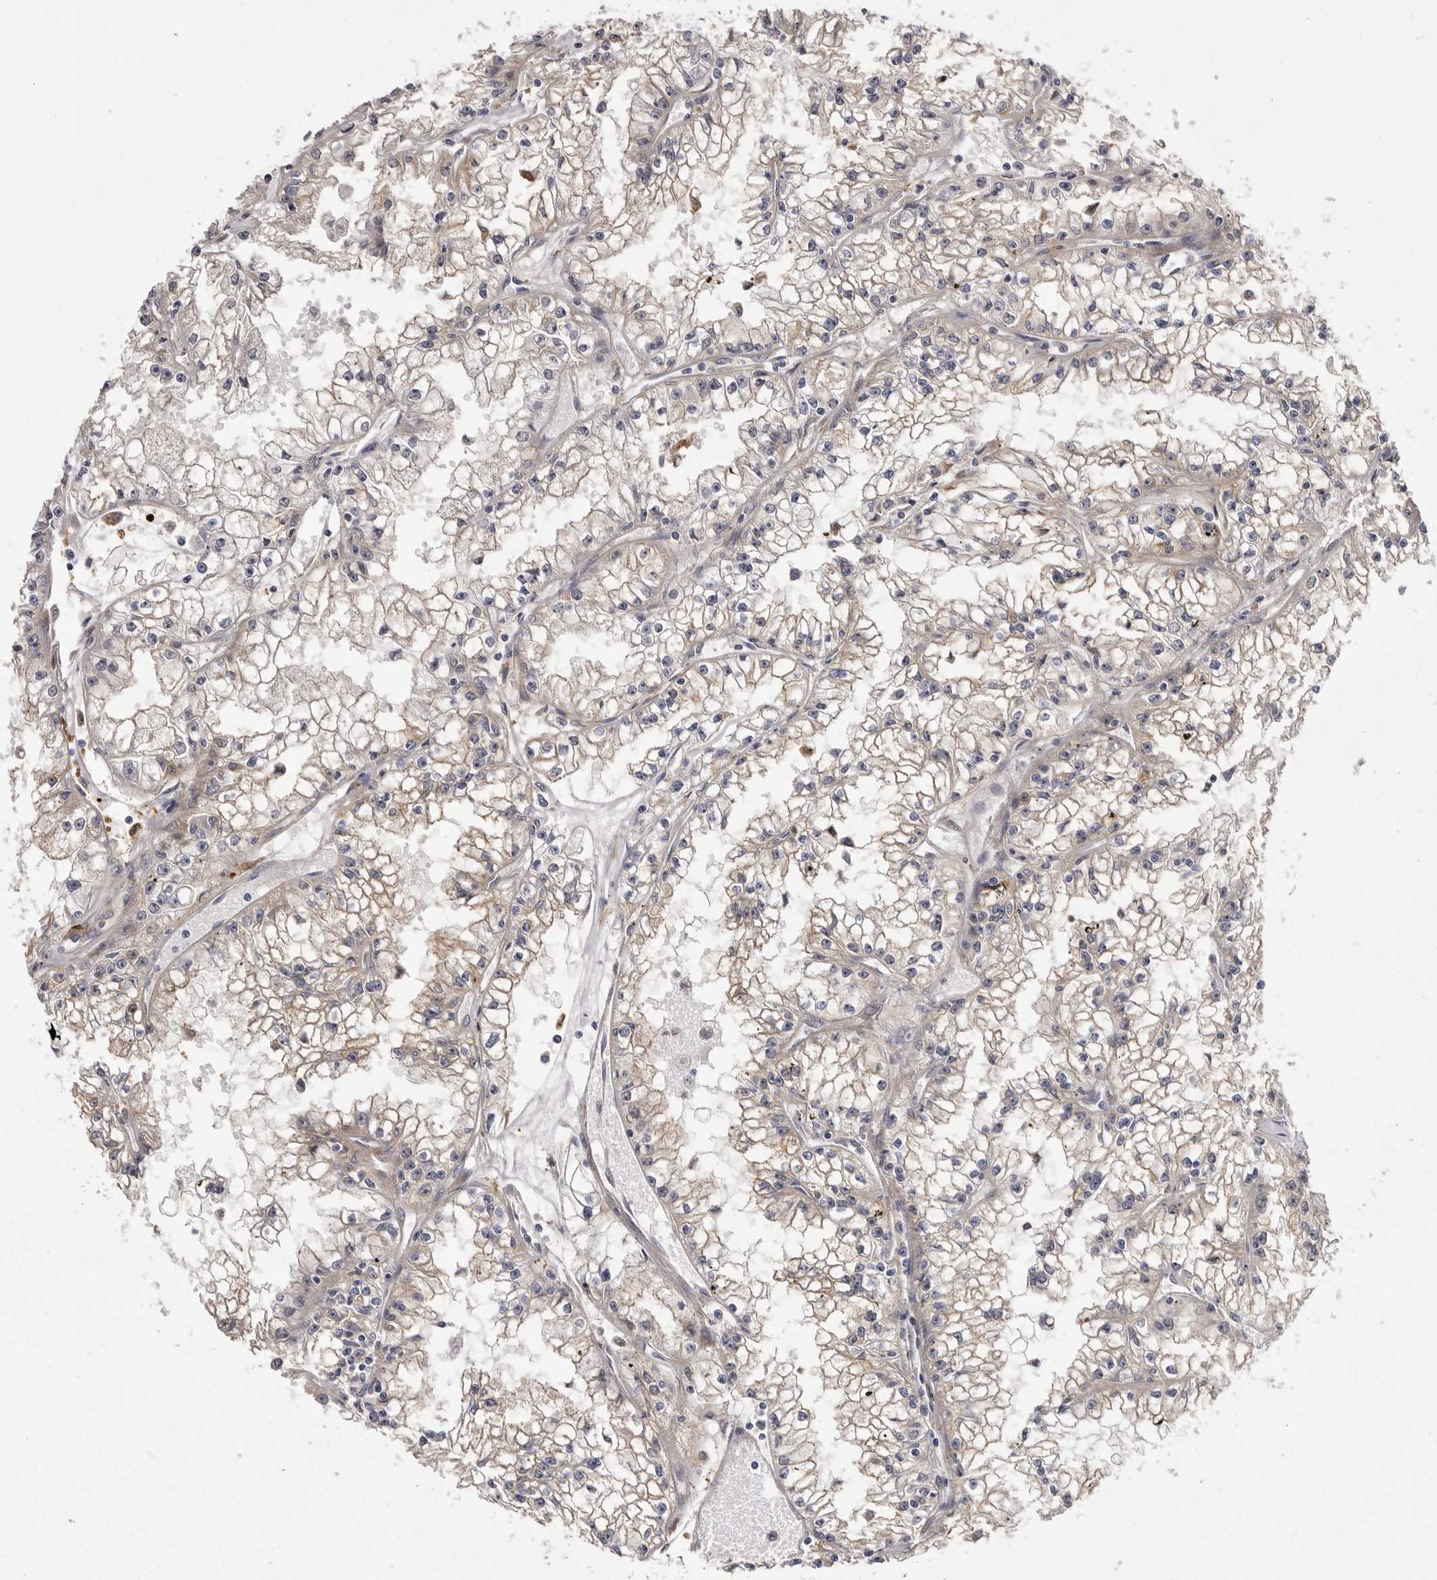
{"staining": {"intensity": "weak", "quantity": "<25%", "location": "cytoplasmic/membranous"}, "tissue": "renal cancer", "cell_type": "Tumor cells", "image_type": "cancer", "snomed": [{"axis": "morphology", "description": "Adenocarcinoma, NOS"}, {"axis": "topography", "description": "Kidney"}], "caption": "The immunohistochemistry (IHC) photomicrograph has no significant positivity in tumor cells of adenocarcinoma (renal) tissue. (DAB (3,3'-diaminobenzidine) immunohistochemistry with hematoxylin counter stain).", "gene": "OSBPL9", "patient": {"sex": "male", "age": 56}}